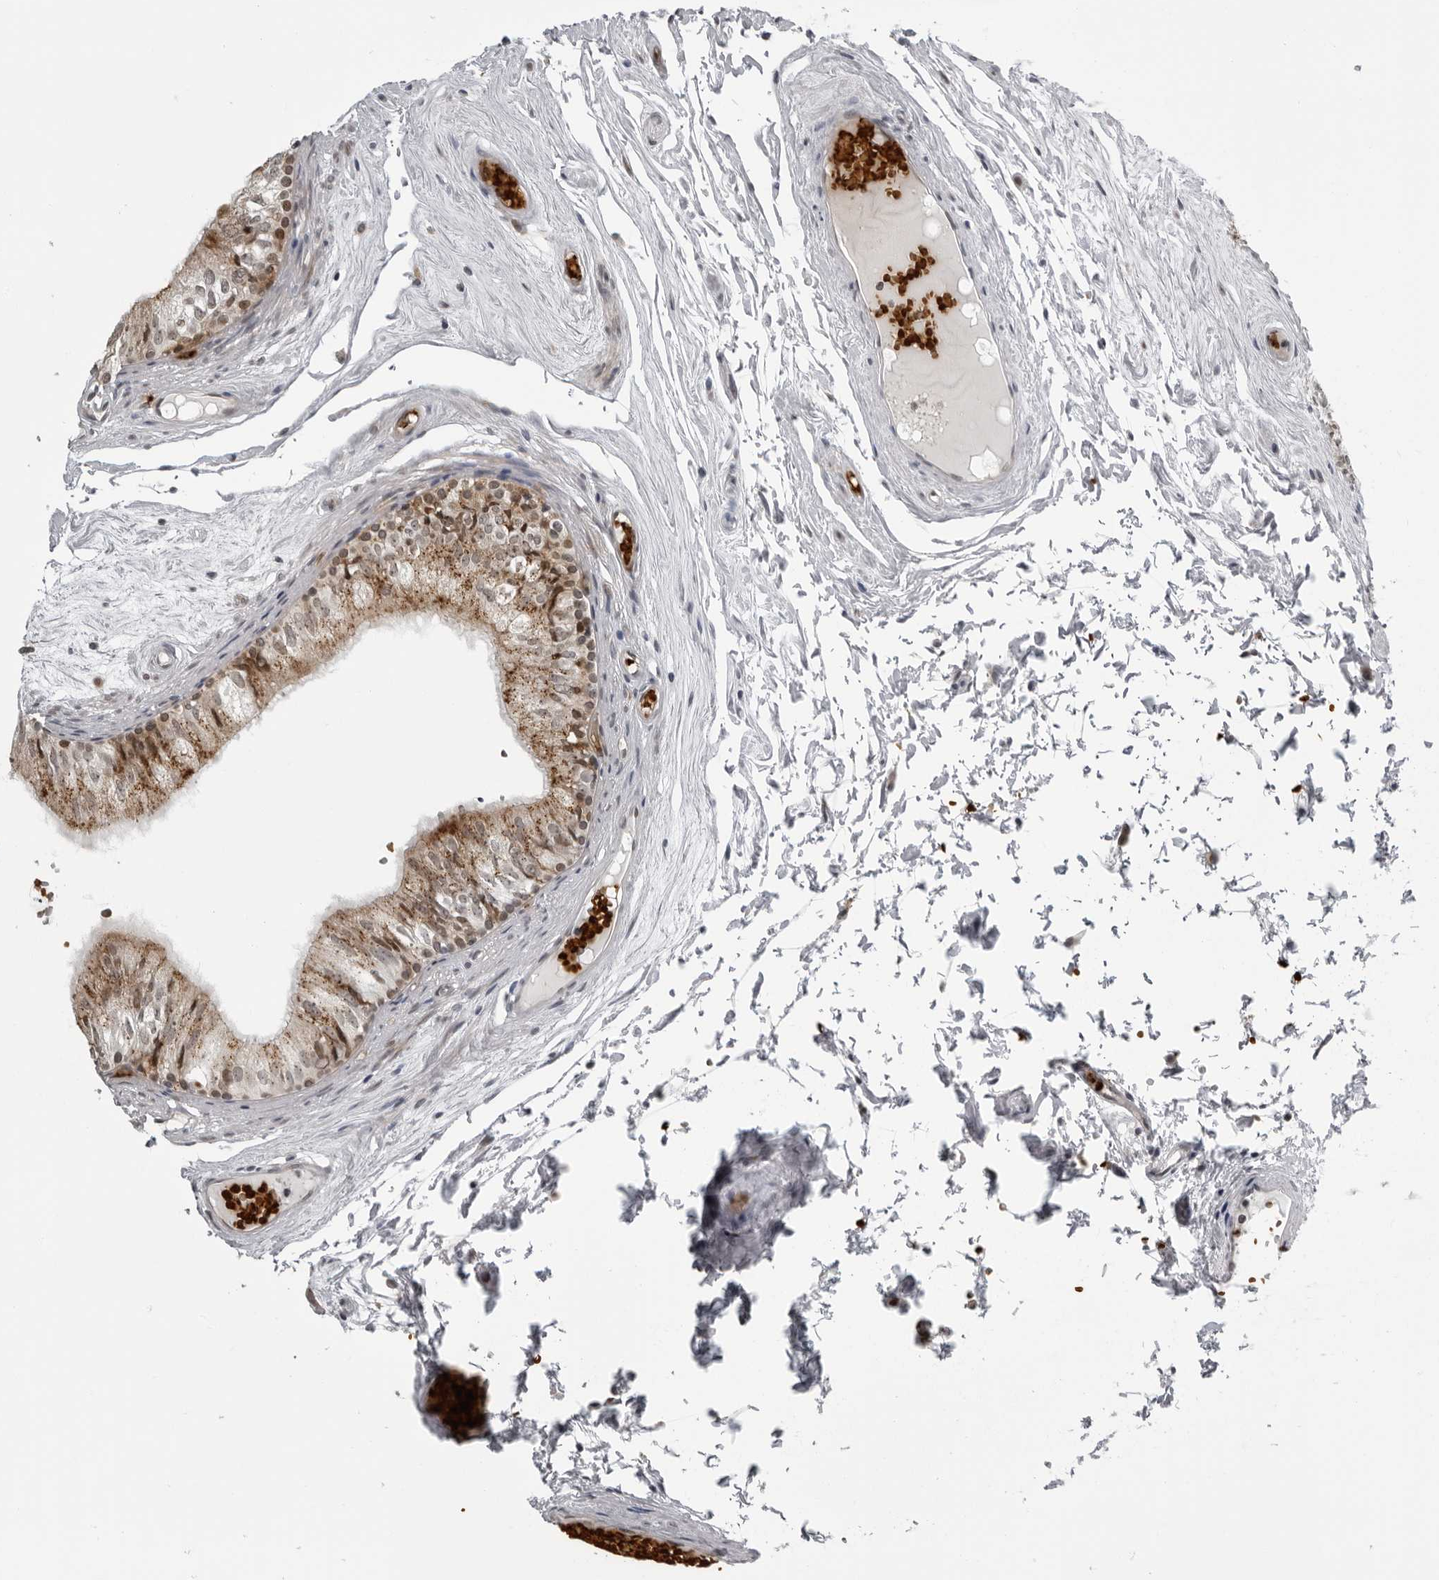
{"staining": {"intensity": "moderate", "quantity": ">75%", "location": "cytoplasmic/membranous"}, "tissue": "epididymis", "cell_type": "Glandular cells", "image_type": "normal", "snomed": [{"axis": "morphology", "description": "Normal tissue, NOS"}, {"axis": "topography", "description": "Epididymis"}], "caption": "Immunohistochemical staining of benign human epididymis demonstrates moderate cytoplasmic/membranous protein expression in approximately >75% of glandular cells. (Brightfield microscopy of DAB IHC at high magnification).", "gene": "THOP1", "patient": {"sex": "male", "age": 79}}